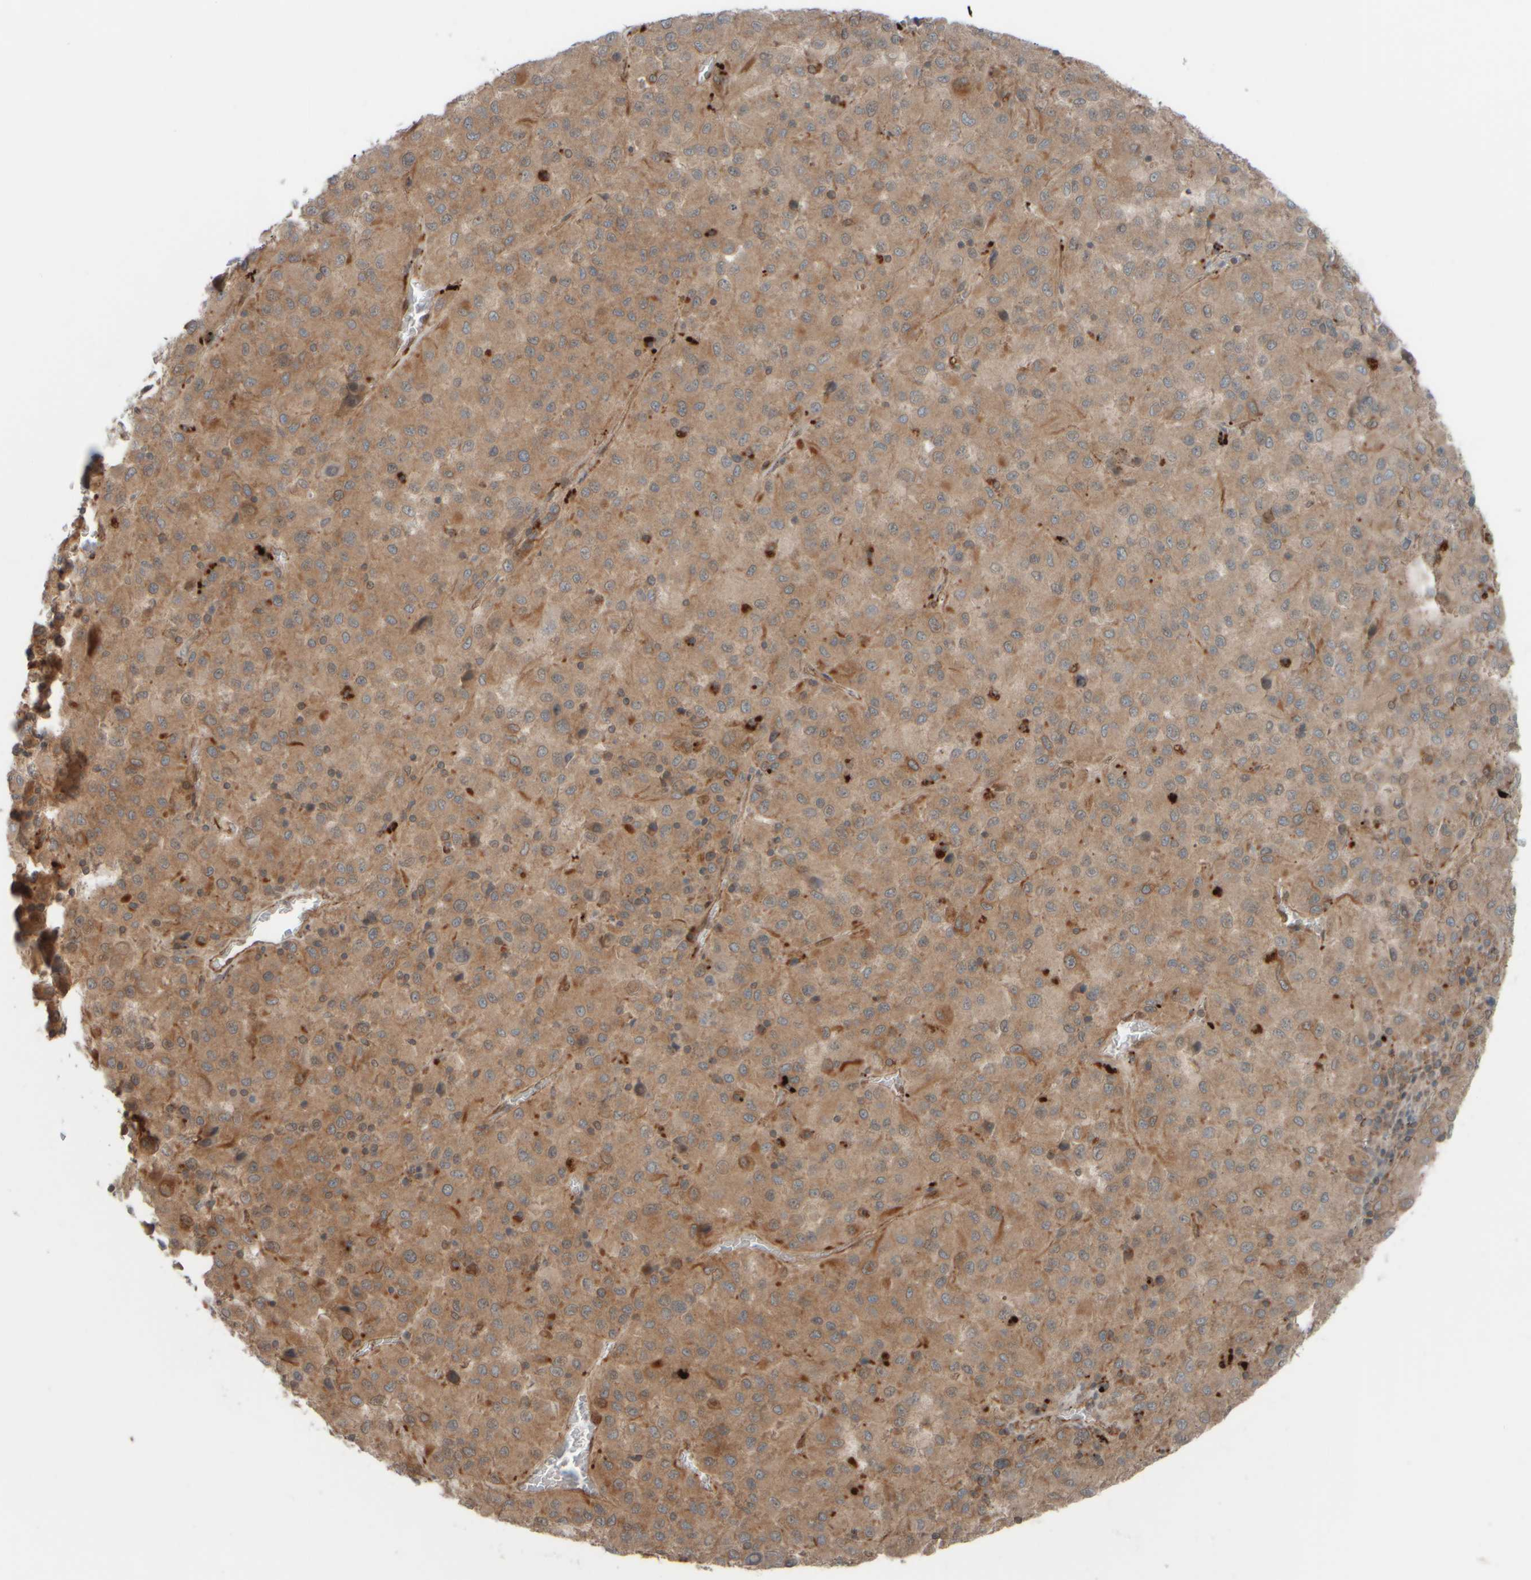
{"staining": {"intensity": "moderate", "quantity": ">75%", "location": "cytoplasmic/membranous"}, "tissue": "melanoma", "cell_type": "Tumor cells", "image_type": "cancer", "snomed": [{"axis": "morphology", "description": "Malignant melanoma, Metastatic site"}, {"axis": "topography", "description": "Lung"}], "caption": "Malignant melanoma (metastatic site) stained with a brown dye shows moderate cytoplasmic/membranous positive expression in approximately >75% of tumor cells.", "gene": "GIGYF1", "patient": {"sex": "male", "age": 64}}